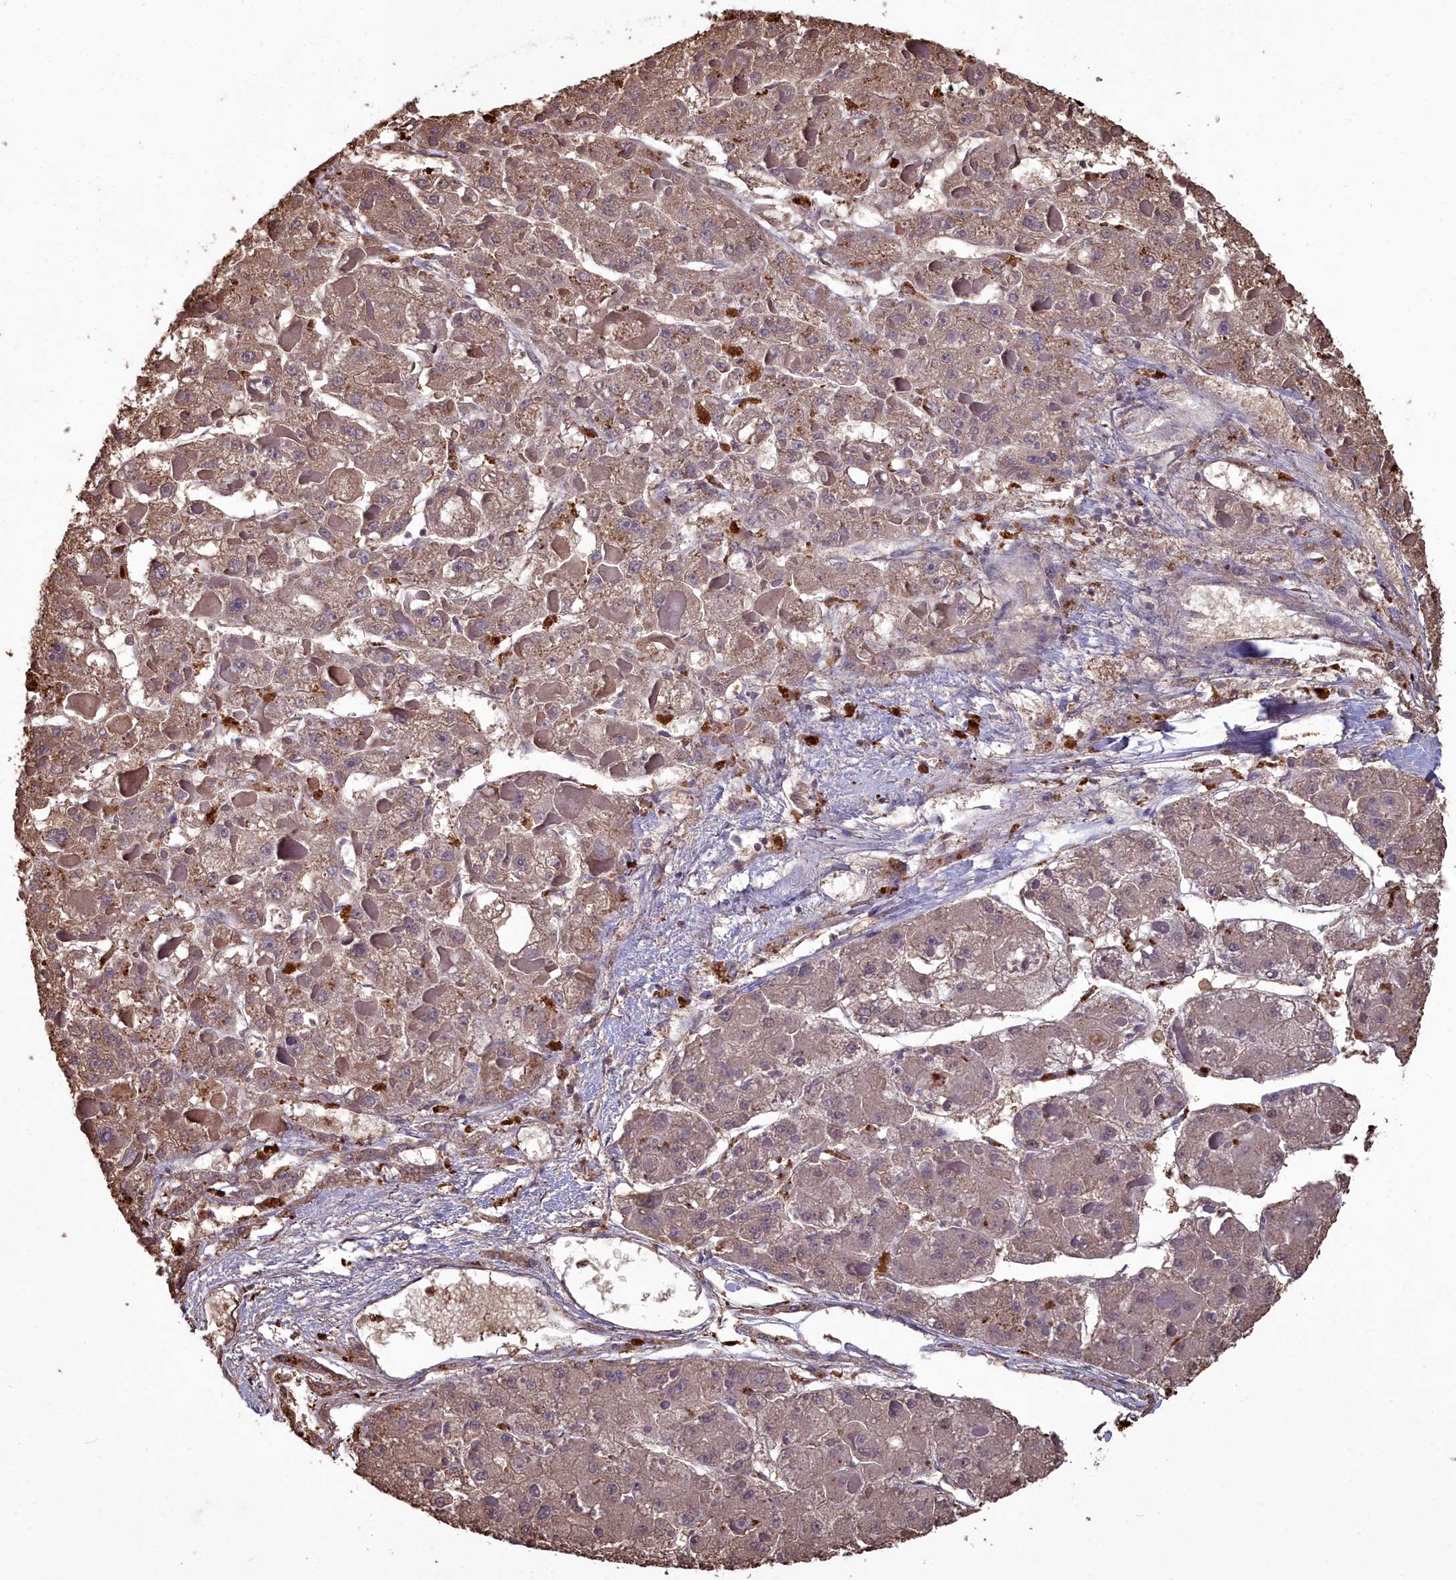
{"staining": {"intensity": "moderate", "quantity": ">75%", "location": "cytoplasmic/membranous"}, "tissue": "liver cancer", "cell_type": "Tumor cells", "image_type": "cancer", "snomed": [{"axis": "morphology", "description": "Carcinoma, Hepatocellular, NOS"}, {"axis": "topography", "description": "Liver"}], "caption": "This micrograph demonstrates IHC staining of liver cancer (hepatocellular carcinoma), with medium moderate cytoplasmic/membranous expression in about >75% of tumor cells.", "gene": "GAPDH", "patient": {"sex": "female", "age": 73}}